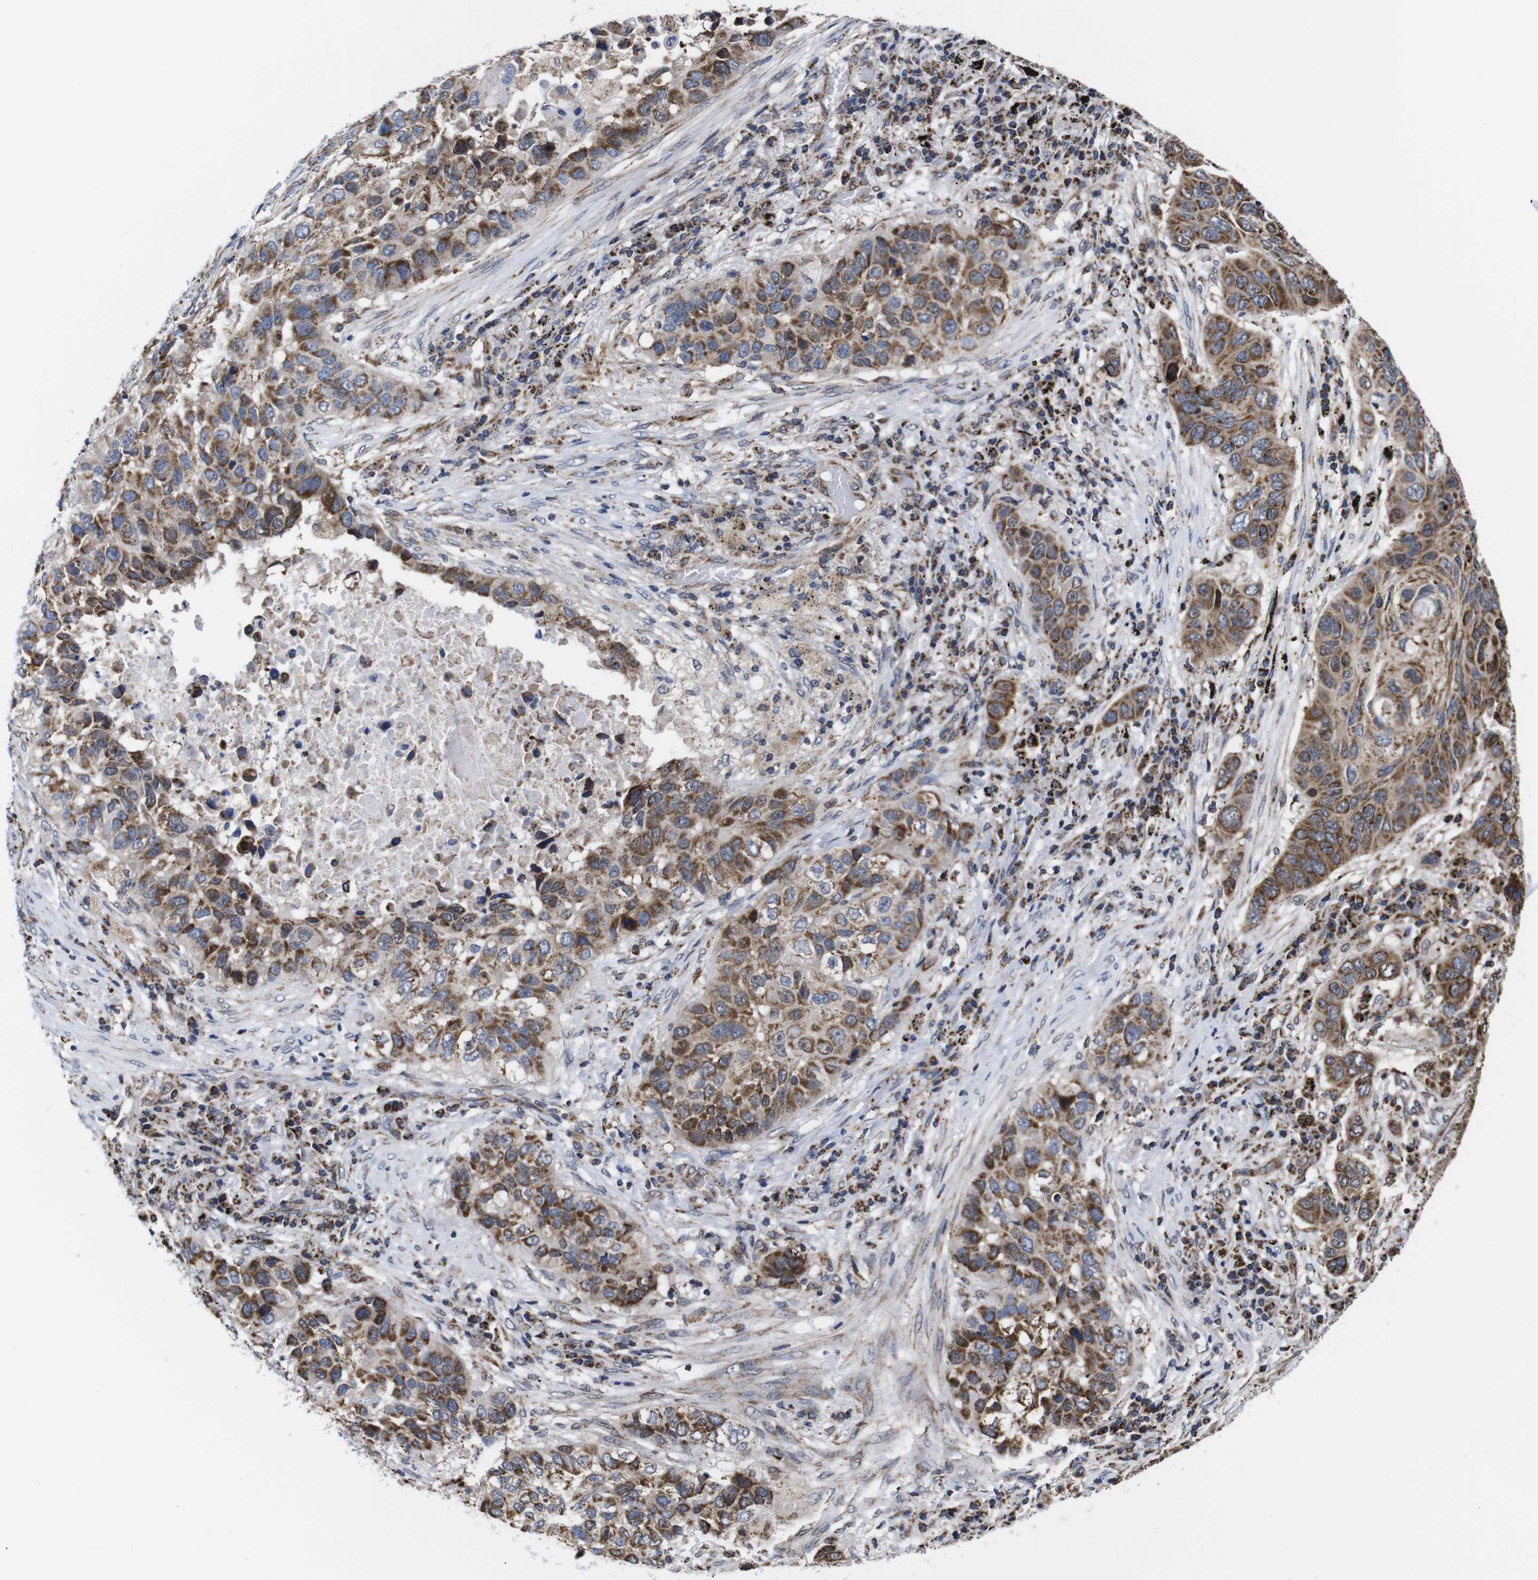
{"staining": {"intensity": "strong", "quantity": ">75%", "location": "cytoplasmic/membranous"}, "tissue": "lung cancer", "cell_type": "Tumor cells", "image_type": "cancer", "snomed": [{"axis": "morphology", "description": "Squamous cell carcinoma, NOS"}, {"axis": "topography", "description": "Lung"}], "caption": "Lung squamous cell carcinoma was stained to show a protein in brown. There is high levels of strong cytoplasmic/membranous staining in approximately >75% of tumor cells.", "gene": "C17orf80", "patient": {"sex": "male", "age": 57}}